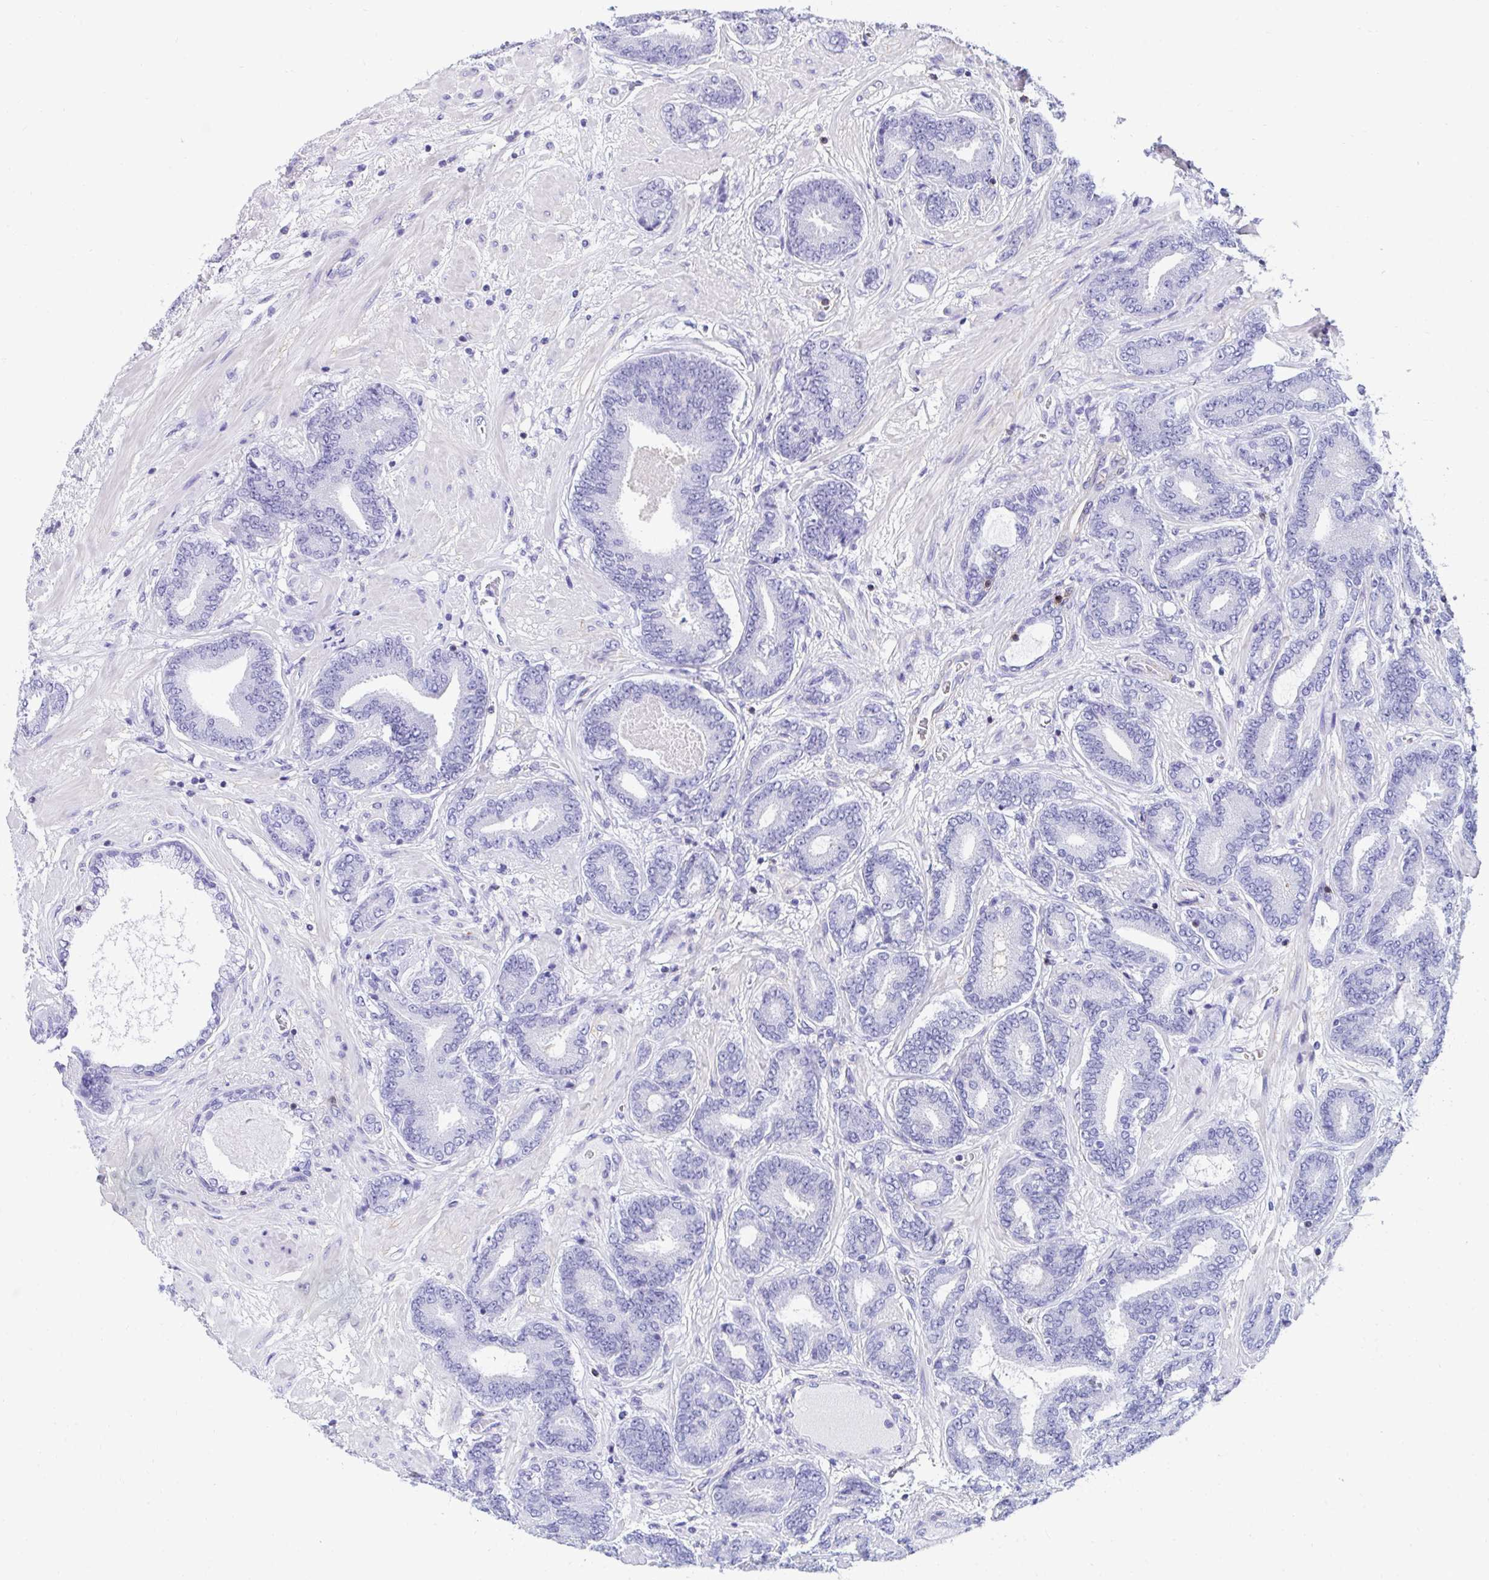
{"staining": {"intensity": "negative", "quantity": "none", "location": "none"}, "tissue": "prostate cancer", "cell_type": "Tumor cells", "image_type": "cancer", "snomed": [{"axis": "morphology", "description": "Adenocarcinoma, High grade"}, {"axis": "topography", "description": "Prostate"}], "caption": "Prostate cancer (high-grade adenocarcinoma) was stained to show a protein in brown. There is no significant positivity in tumor cells.", "gene": "CD7", "patient": {"sex": "male", "age": 62}}